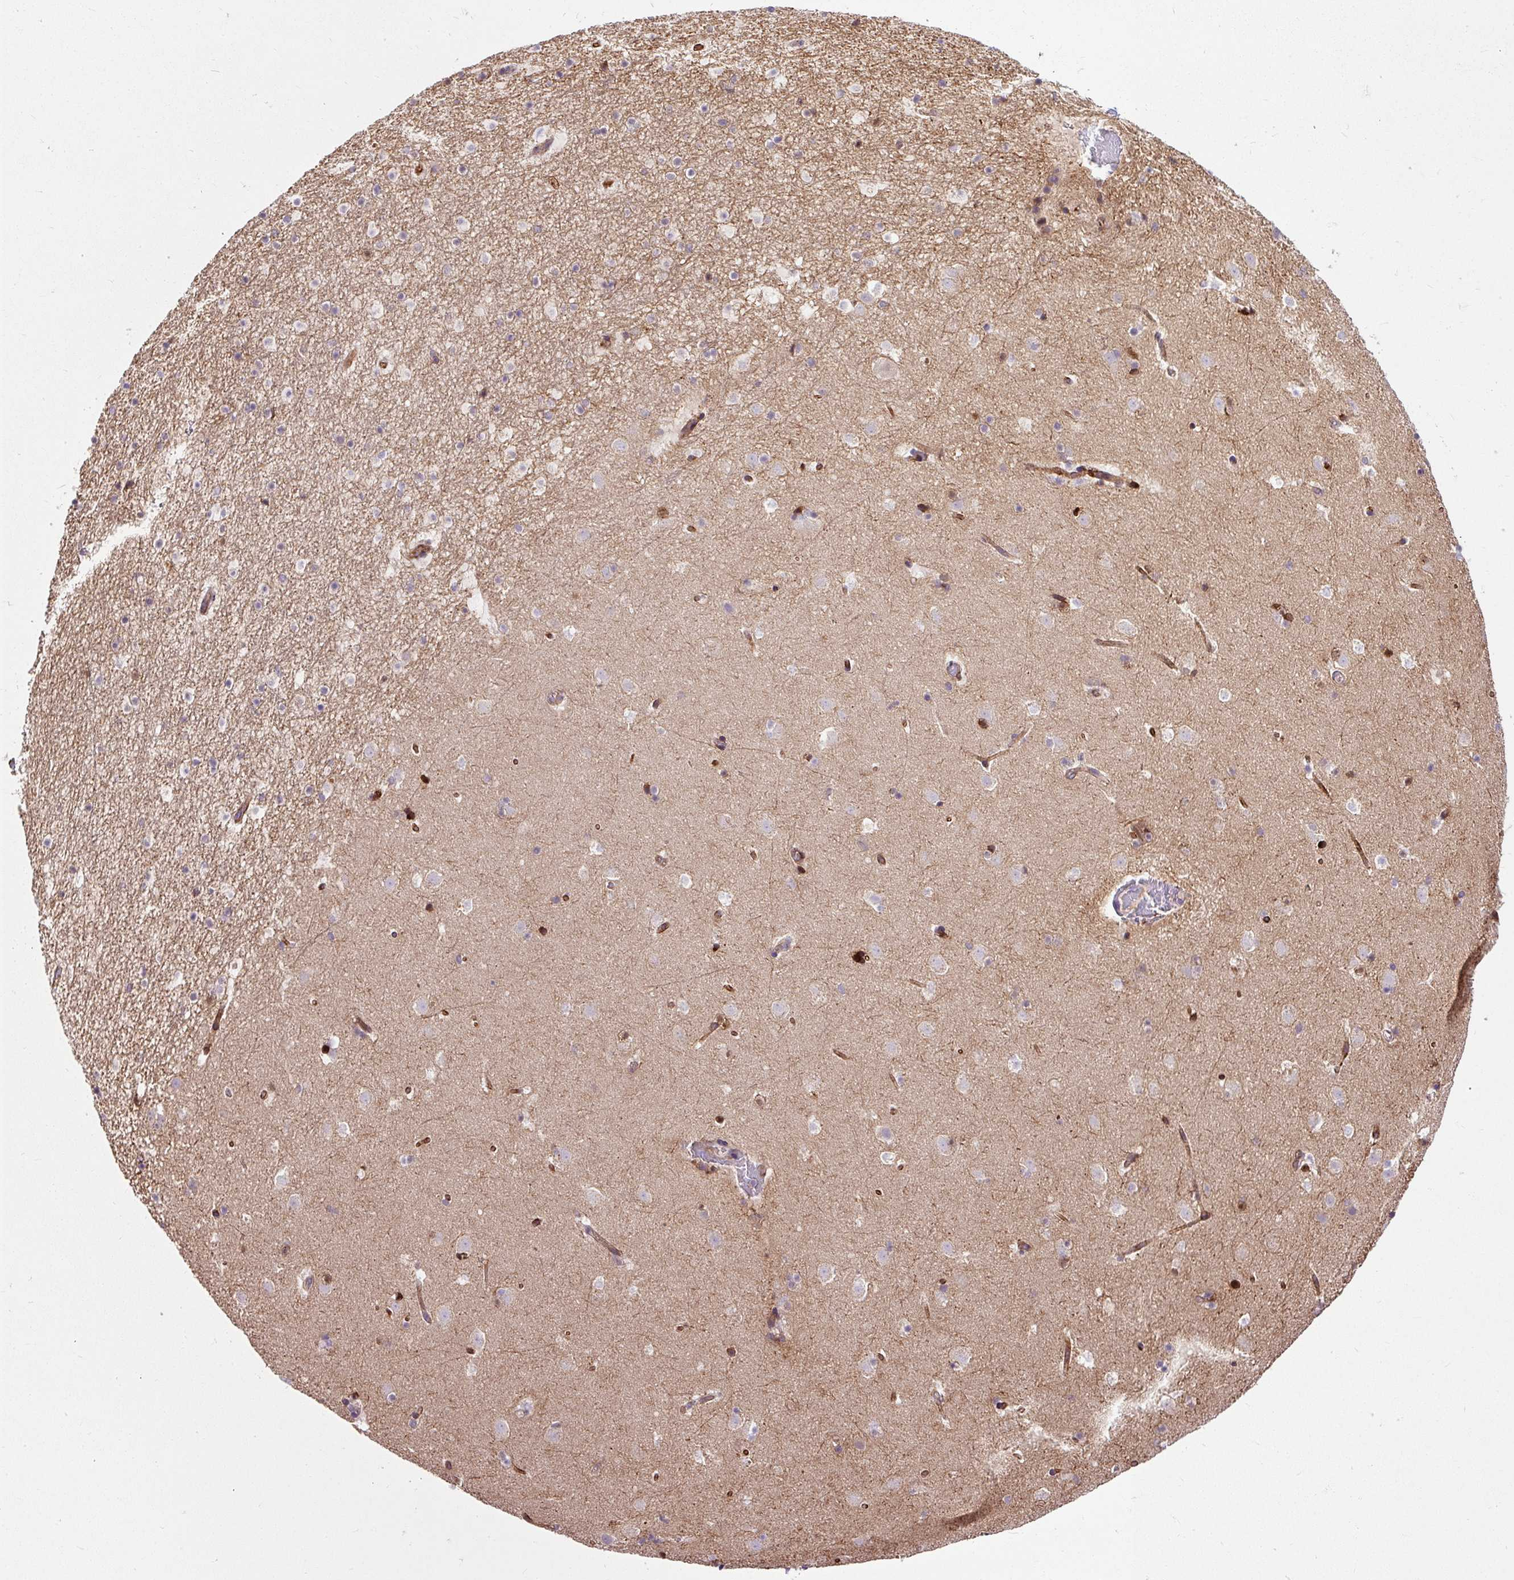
{"staining": {"intensity": "weak", "quantity": "25%-75%", "location": "cytoplasmic/membranous"}, "tissue": "caudate", "cell_type": "Glial cells", "image_type": "normal", "snomed": [{"axis": "morphology", "description": "Normal tissue, NOS"}, {"axis": "topography", "description": "Lateral ventricle wall"}], "caption": "The micrograph displays a brown stain indicating the presence of a protein in the cytoplasmic/membranous of glial cells in caudate.", "gene": "PCDHGB3", "patient": {"sex": "male", "age": 37}}